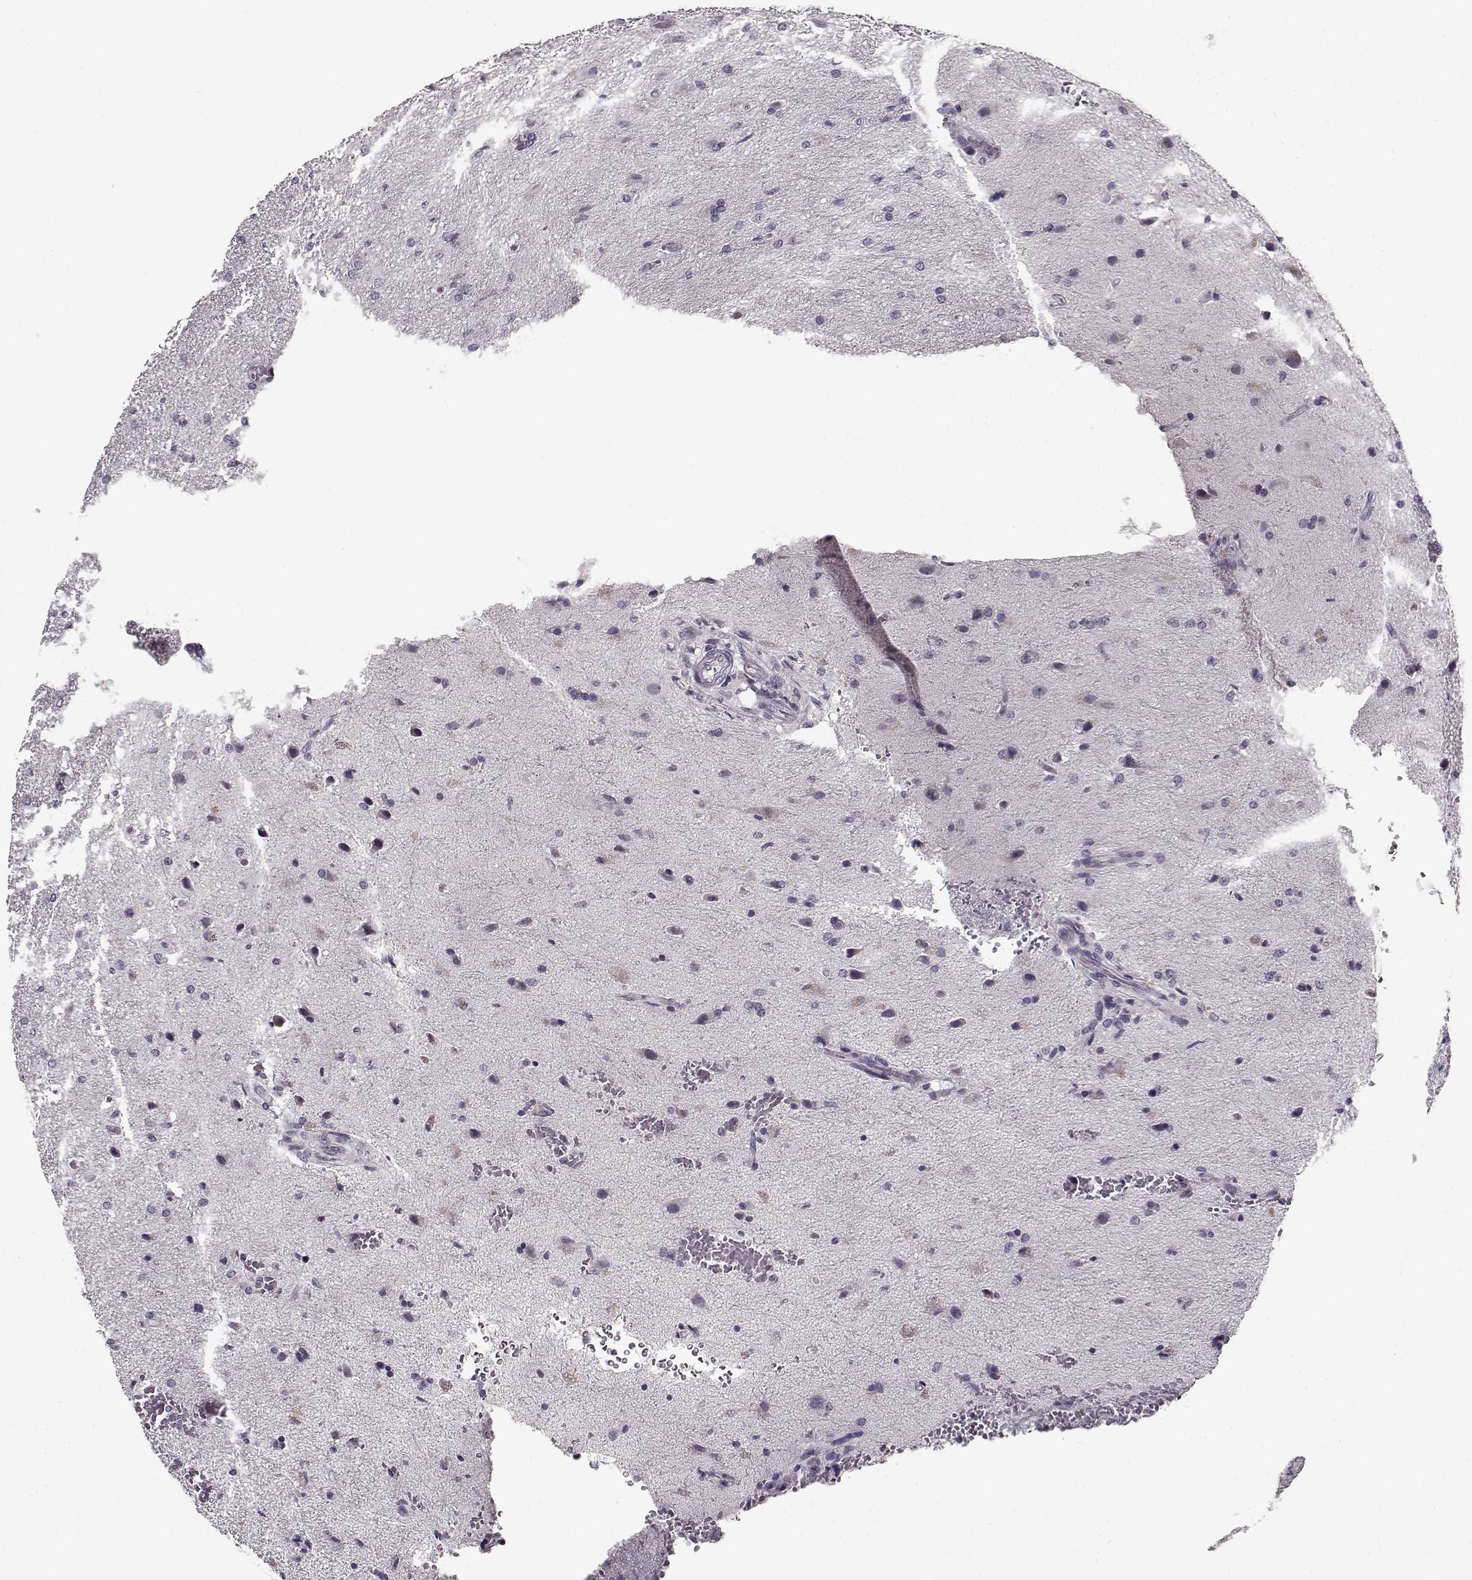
{"staining": {"intensity": "negative", "quantity": "none", "location": "none"}, "tissue": "glioma", "cell_type": "Tumor cells", "image_type": "cancer", "snomed": [{"axis": "morphology", "description": "Glioma, malignant, High grade"}, {"axis": "topography", "description": "Brain"}], "caption": "Immunohistochemical staining of human malignant high-grade glioma exhibits no significant staining in tumor cells. (Brightfield microscopy of DAB immunohistochemistry (IHC) at high magnification).", "gene": "RP1L1", "patient": {"sex": "male", "age": 68}}